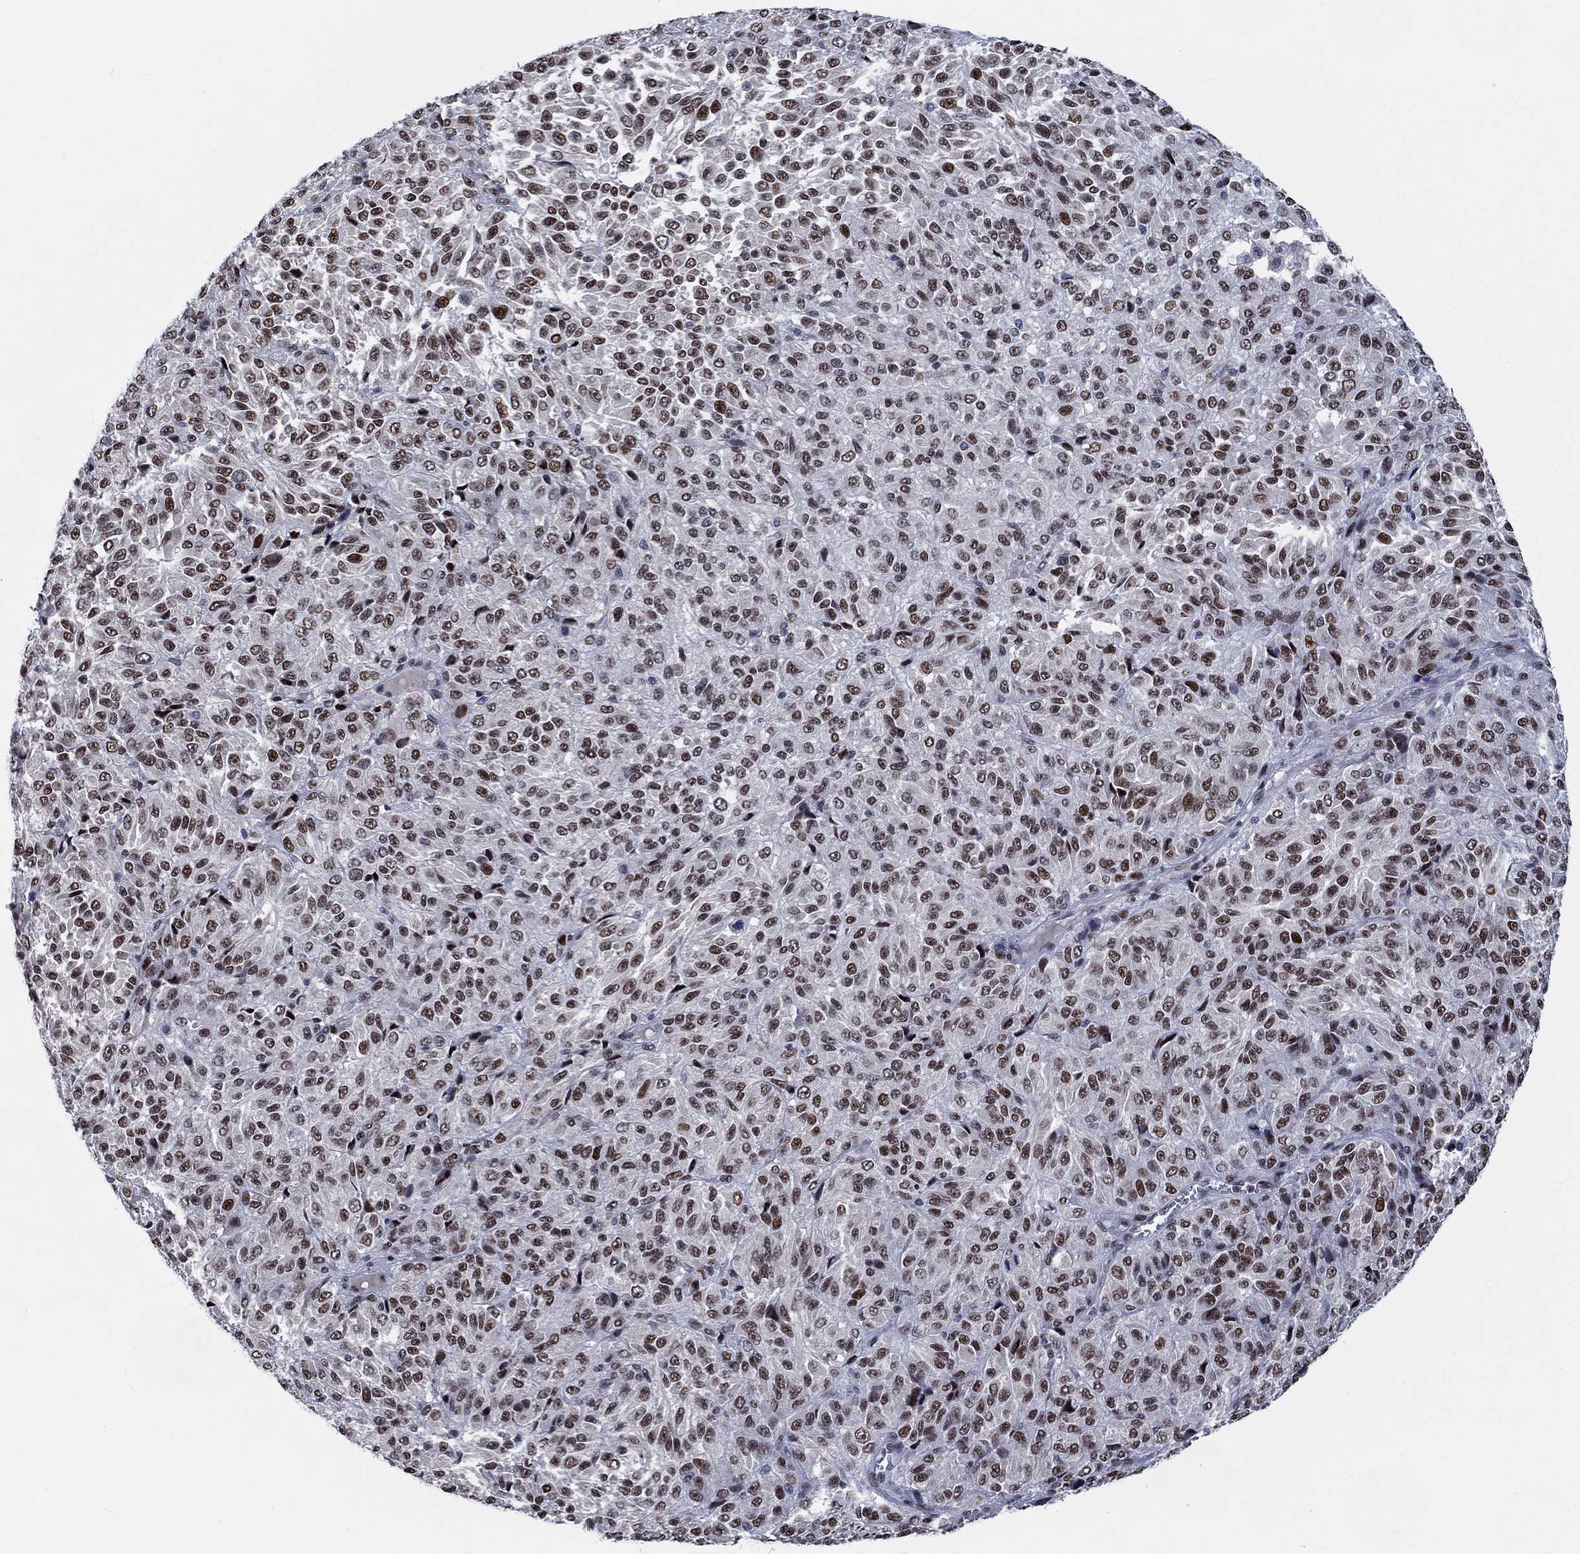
{"staining": {"intensity": "moderate", "quantity": "25%-75%", "location": "nuclear"}, "tissue": "melanoma", "cell_type": "Tumor cells", "image_type": "cancer", "snomed": [{"axis": "morphology", "description": "Malignant melanoma, Metastatic site"}, {"axis": "topography", "description": "Brain"}], "caption": "Protein expression by immunohistochemistry displays moderate nuclear positivity in approximately 25%-75% of tumor cells in malignant melanoma (metastatic site). The protein of interest is shown in brown color, while the nuclei are stained blue.", "gene": "HTN1", "patient": {"sex": "female", "age": 56}}